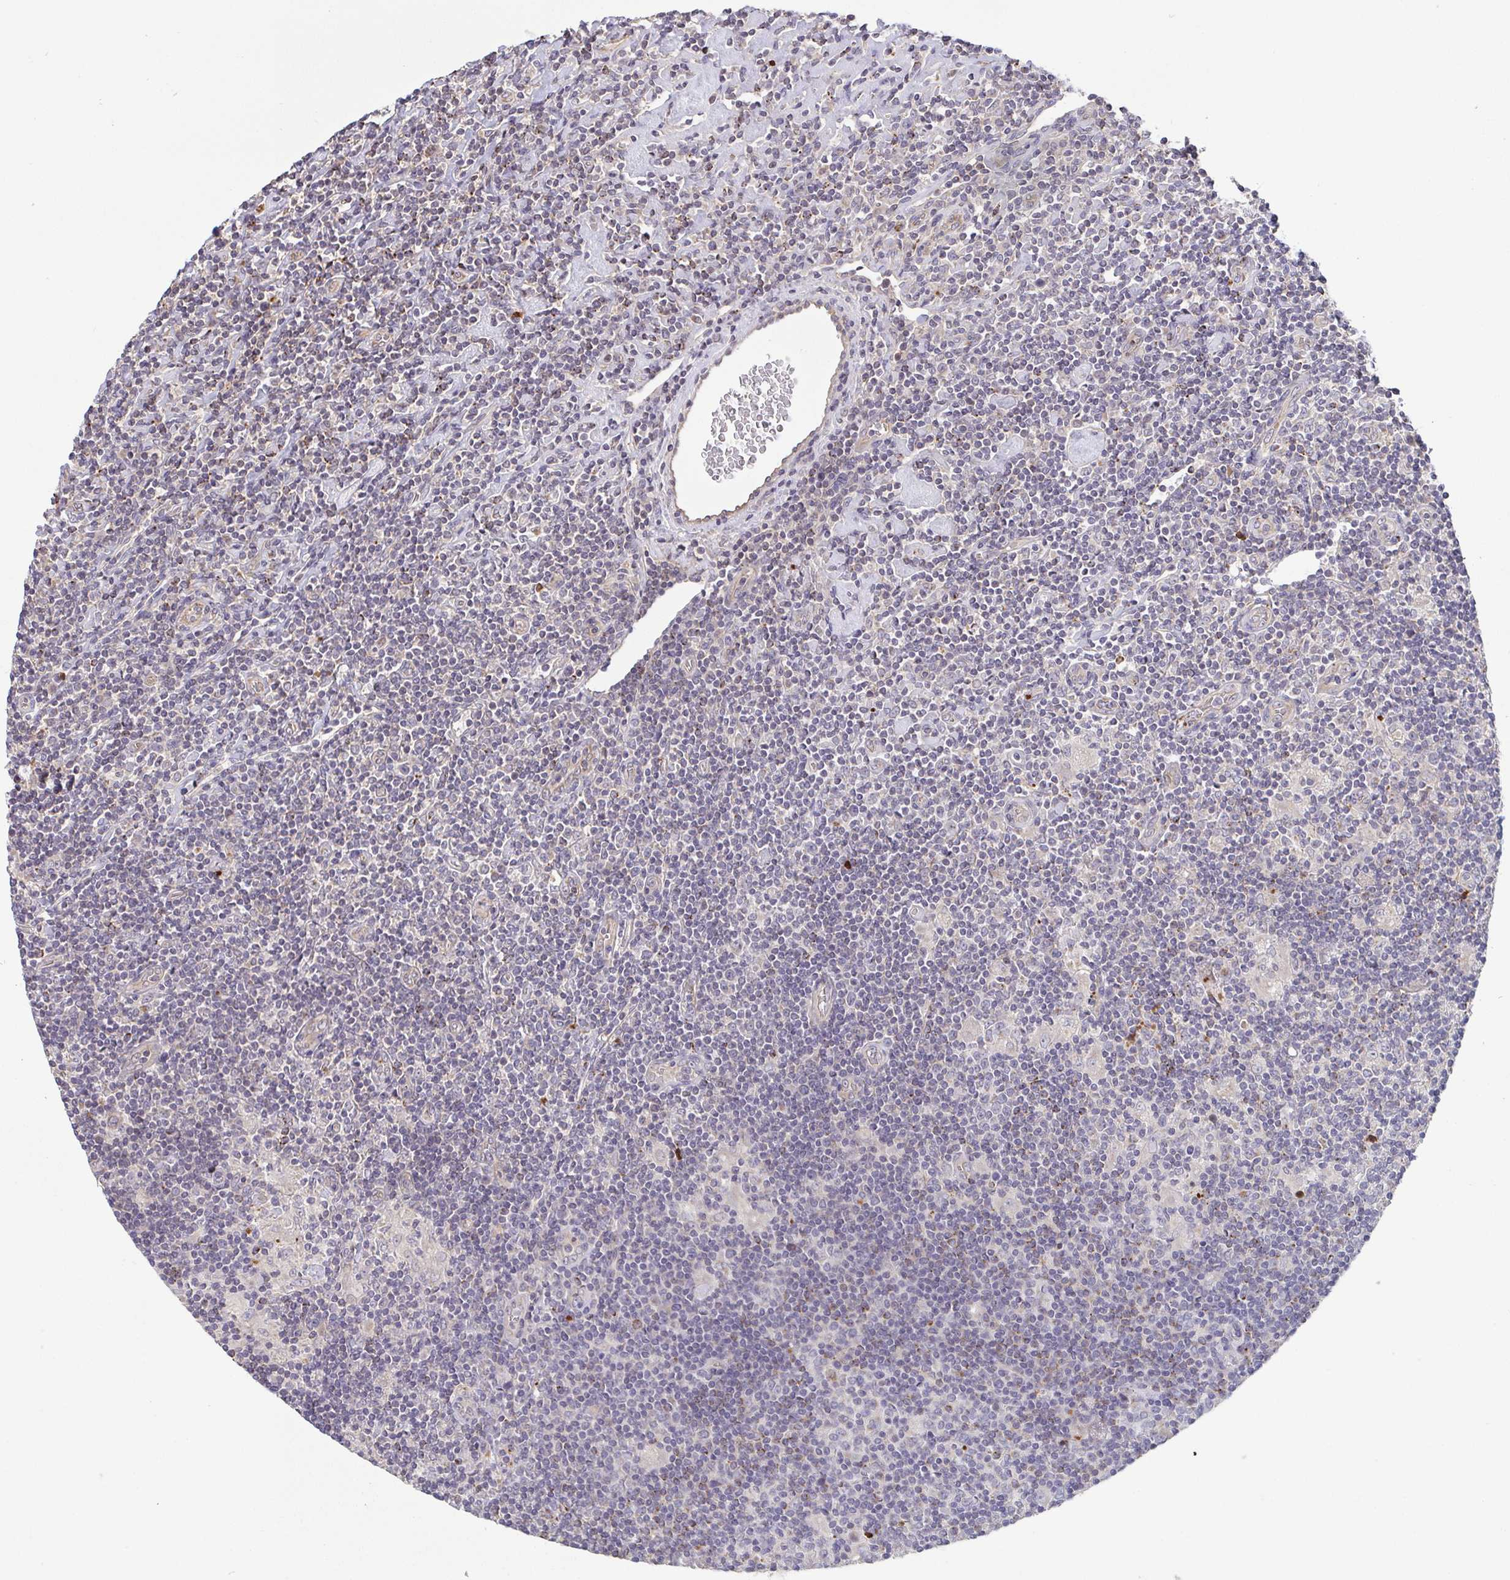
{"staining": {"intensity": "negative", "quantity": "none", "location": "none"}, "tissue": "lymphoma", "cell_type": "Tumor cells", "image_type": "cancer", "snomed": [{"axis": "morphology", "description": "Hodgkin's disease, NOS"}, {"axis": "topography", "description": "Lymph node"}], "caption": "A histopathology image of human Hodgkin's disease is negative for staining in tumor cells.", "gene": "OSBPL7", "patient": {"sex": "male", "age": 40}}